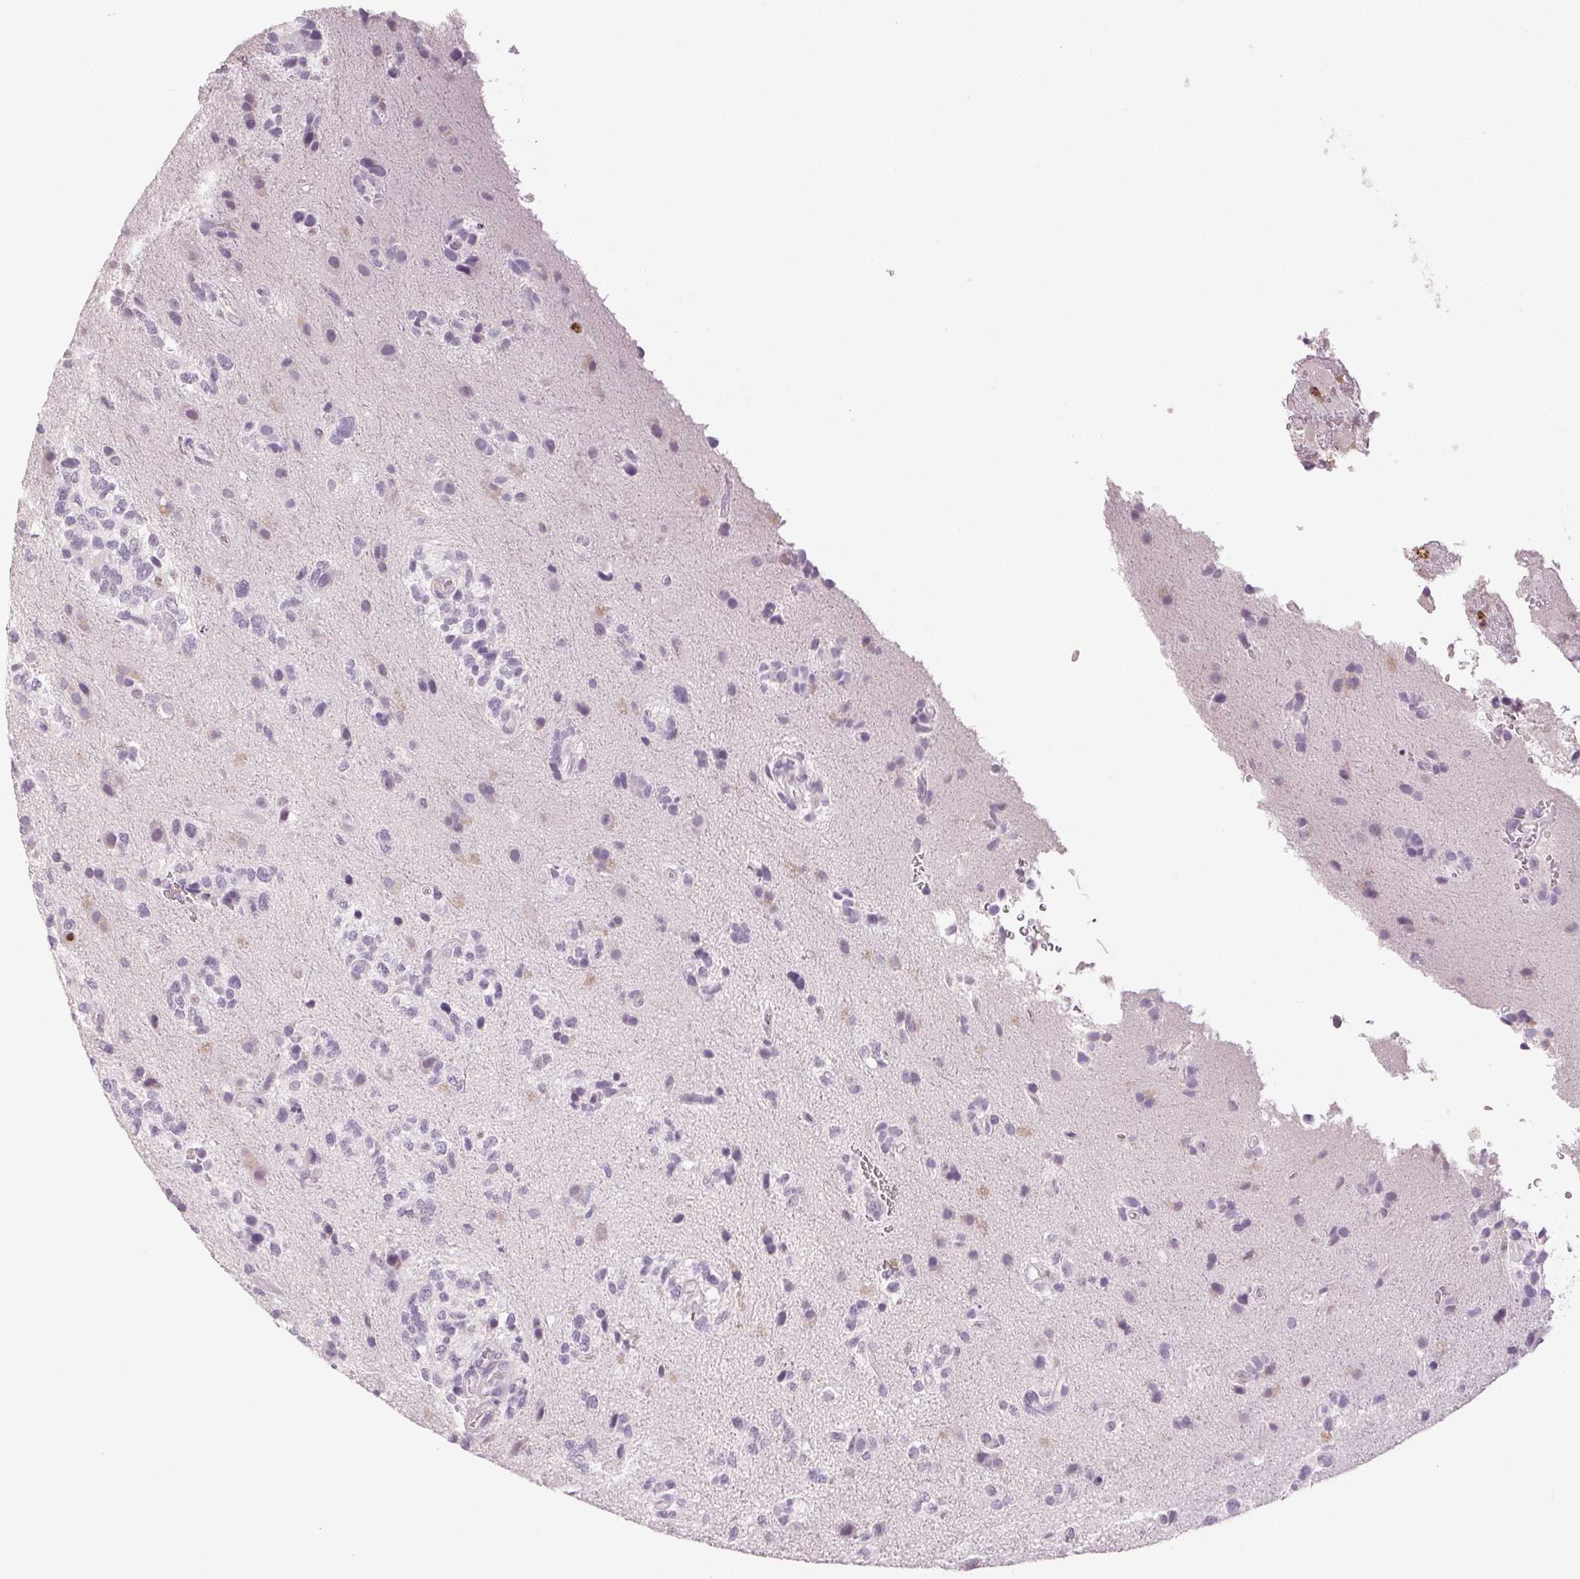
{"staining": {"intensity": "negative", "quantity": "none", "location": "none"}, "tissue": "glioma", "cell_type": "Tumor cells", "image_type": "cancer", "snomed": [{"axis": "morphology", "description": "Glioma, malignant, High grade"}, {"axis": "topography", "description": "Brain"}], "caption": "Tumor cells are negative for protein expression in human glioma.", "gene": "LTF", "patient": {"sex": "female", "age": 71}}